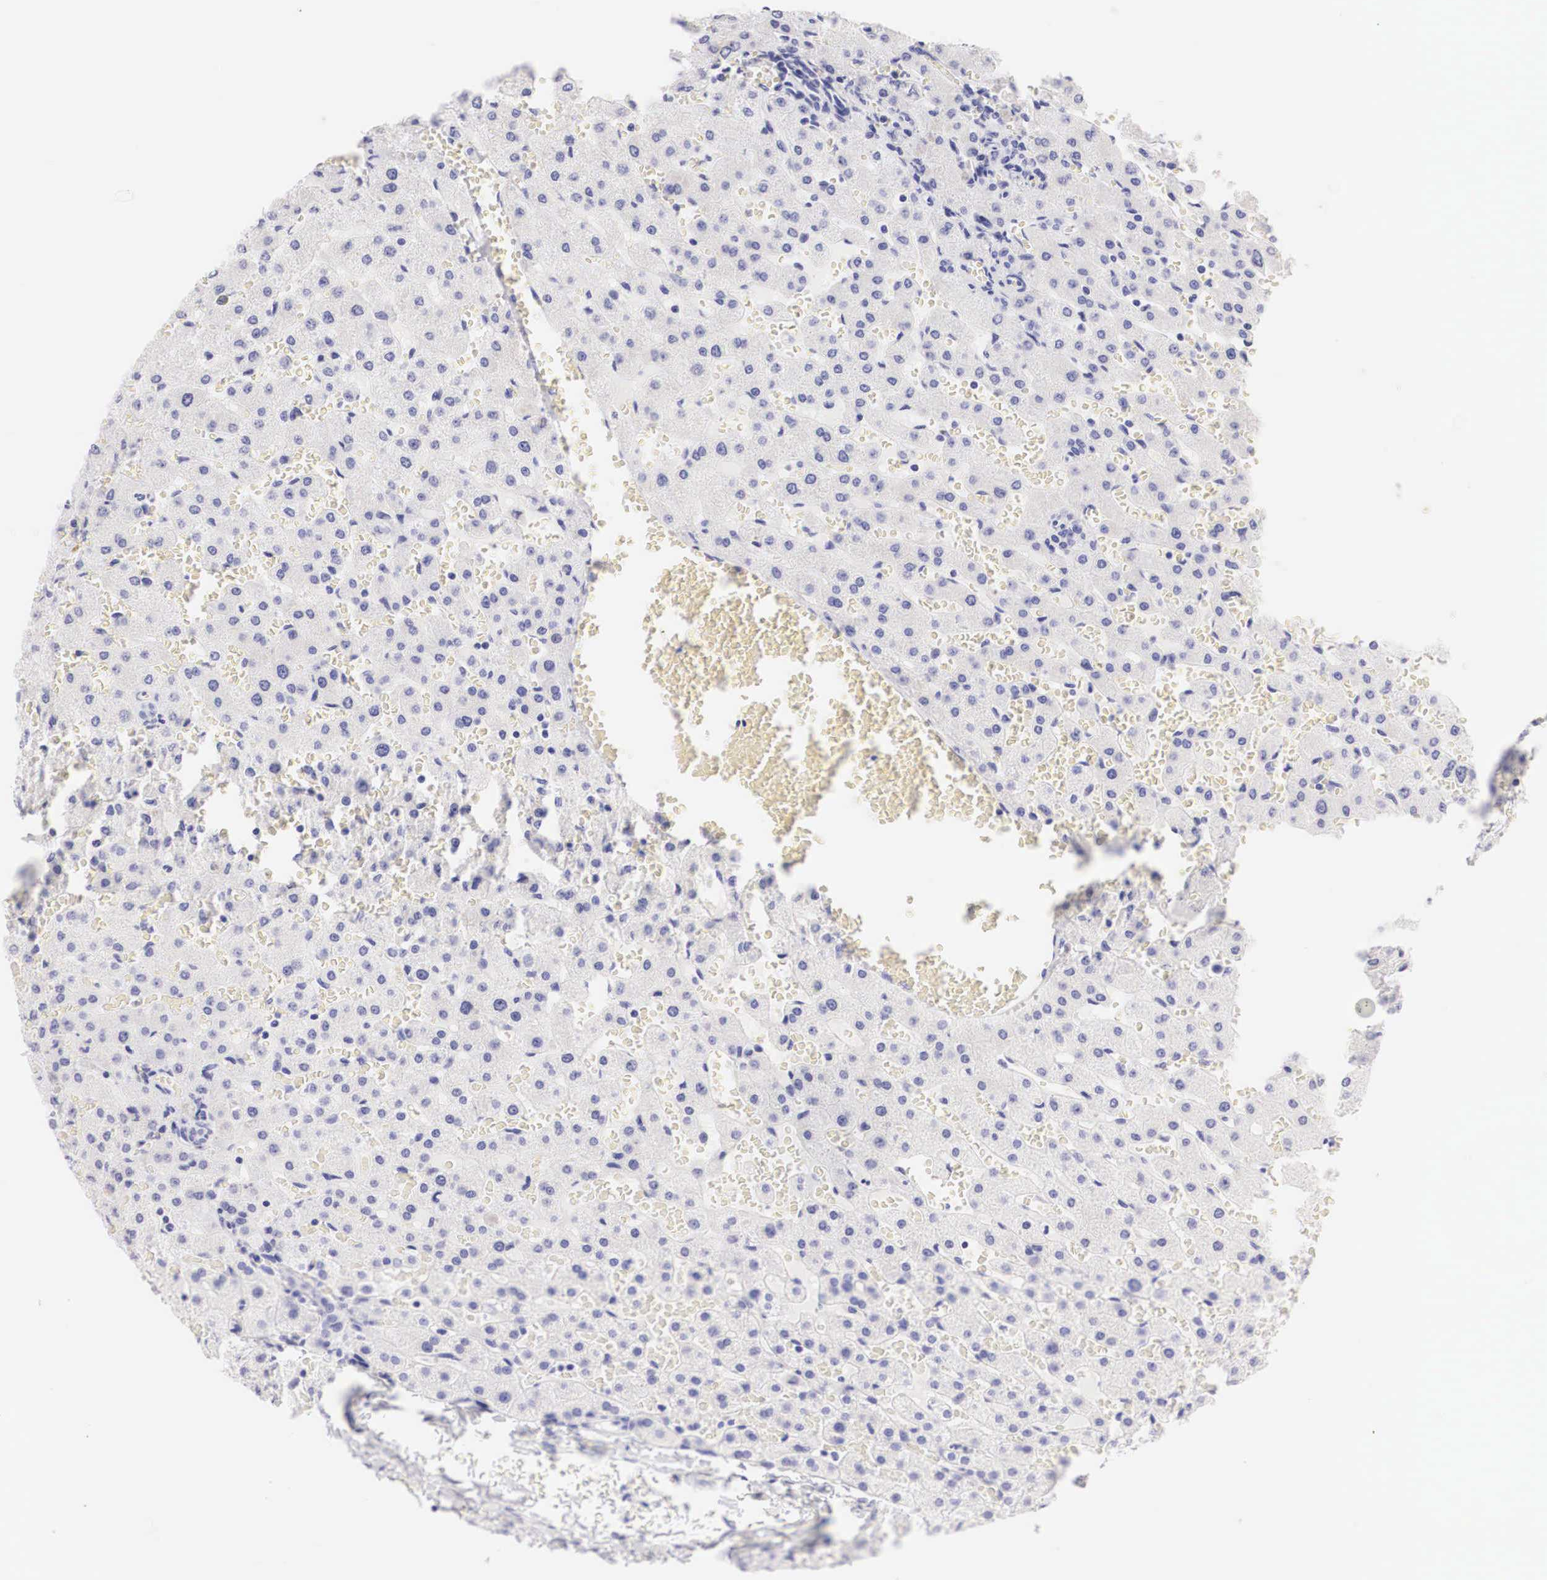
{"staining": {"intensity": "negative", "quantity": "none", "location": "none"}, "tissue": "liver", "cell_type": "Cholangiocytes", "image_type": "normal", "snomed": [{"axis": "morphology", "description": "Normal tissue, NOS"}, {"axis": "topography", "description": "Liver"}], "caption": "The immunohistochemistry (IHC) photomicrograph has no significant positivity in cholangiocytes of liver.", "gene": "TYR", "patient": {"sex": "female", "age": 30}}